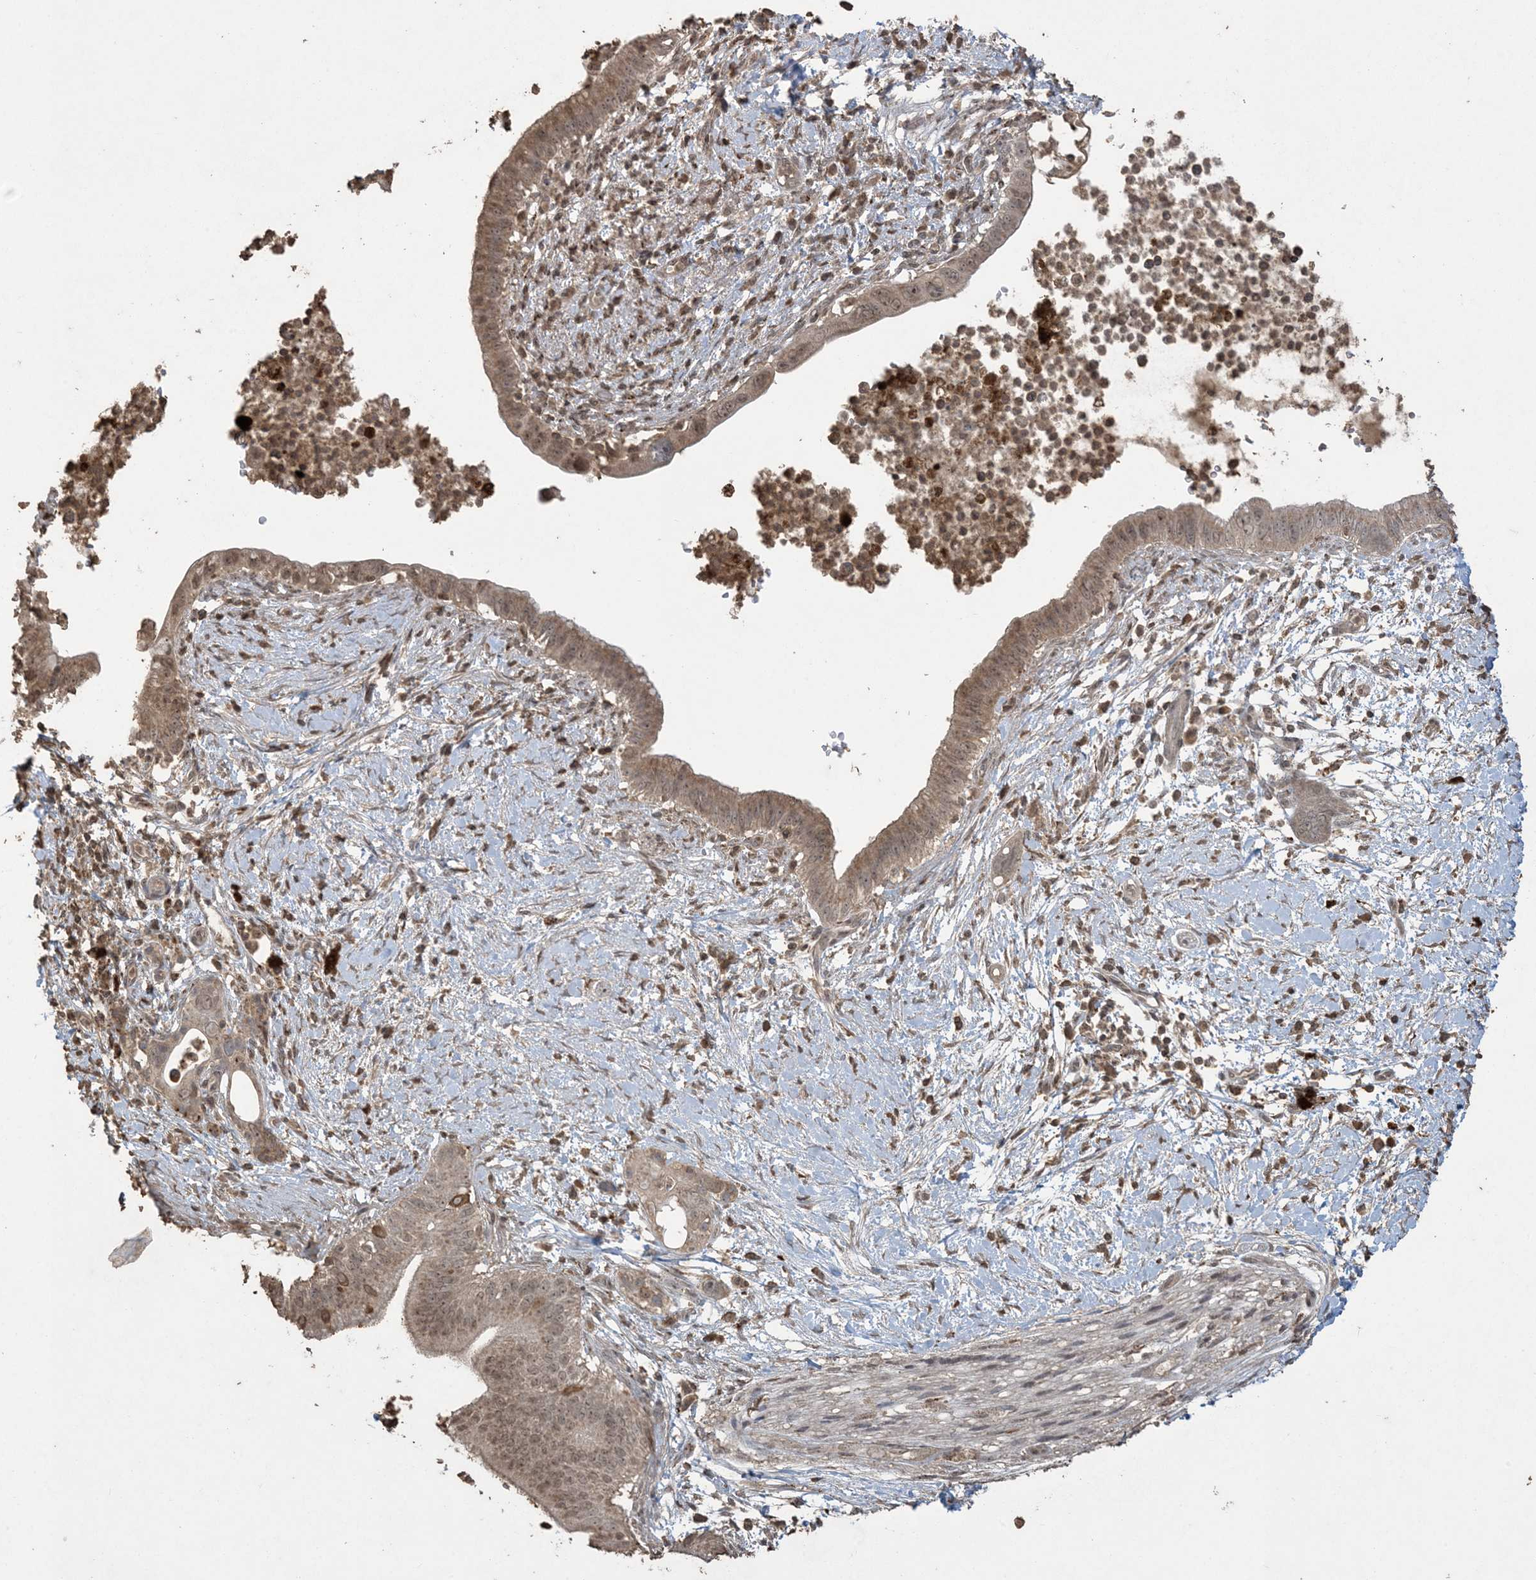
{"staining": {"intensity": "weak", "quantity": ">75%", "location": "cytoplasmic/membranous,nuclear"}, "tissue": "pancreatic cancer", "cell_type": "Tumor cells", "image_type": "cancer", "snomed": [{"axis": "morphology", "description": "Adenocarcinoma, NOS"}, {"axis": "topography", "description": "Pancreas"}], "caption": "High-magnification brightfield microscopy of pancreatic cancer stained with DAB (3,3'-diaminobenzidine) (brown) and counterstained with hematoxylin (blue). tumor cells exhibit weak cytoplasmic/membranous and nuclear expression is present in approximately>75% of cells. (Brightfield microscopy of DAB IHC at high magnification).", "gene": "EFCAB8", "patient": {"sex": "male", "age": 68}}